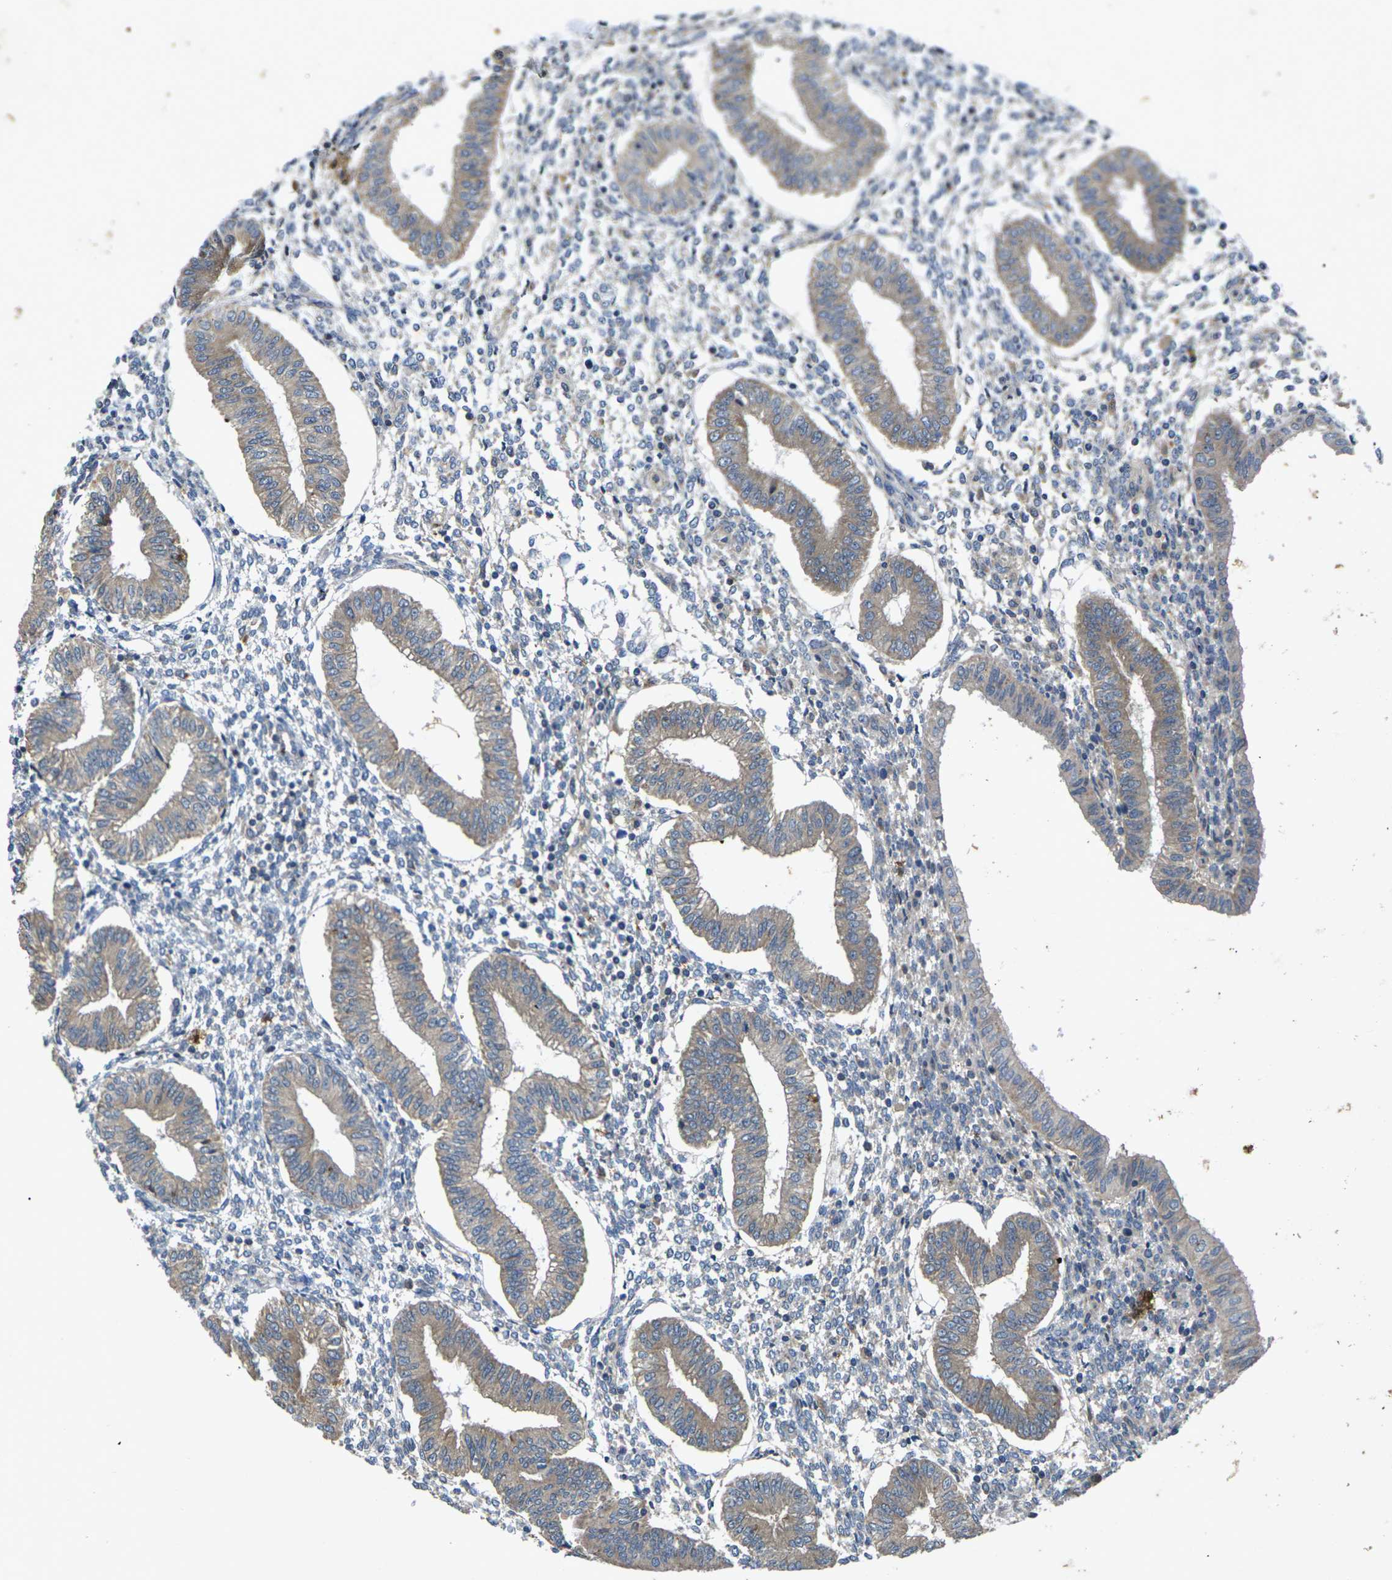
{"staining": {"intensity": "negative", "quantity": "none", "location": "none"}, "tissue": "endometrium", "cell_type": "Cells in endometrial stroma", "image_type": "normal", "snomed": [{"axis": "morphology", "description": "Normal tissue, NOS"}, {"axis": "topography", "description": "Endometrium"}], "caption": "A micrograph of human endometrium is negative for staining in cells in endometrial stroma. (Immunohistochemistry, brightfield microscopy, high magnification).", "gene": "KIF1B", "patient": {"sex": "female", "age": 50}}